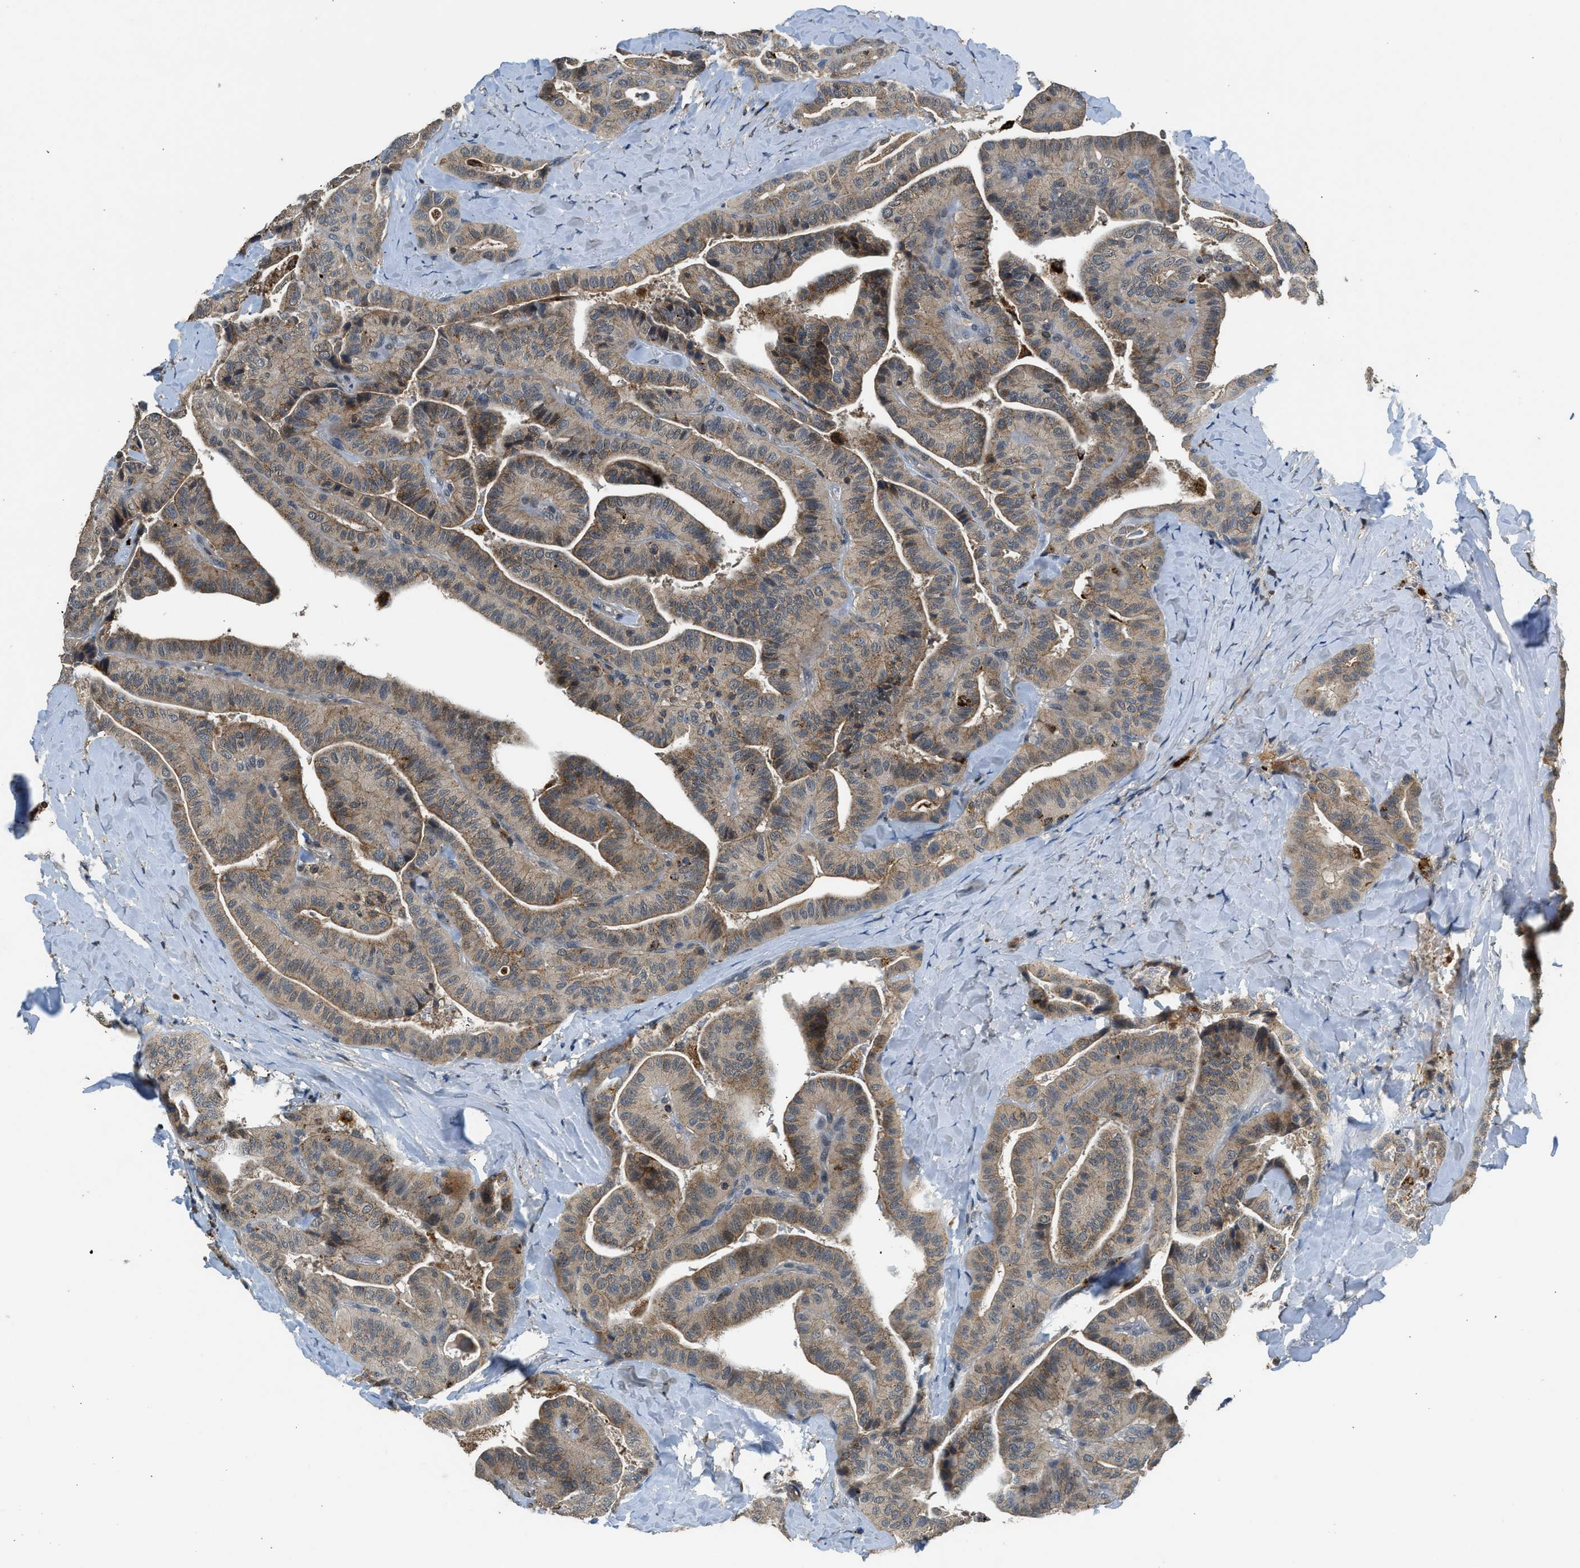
{"staining": {"intensity": "weak", "quantity": ">75%", "location": "cytoplasmic/membranous"}, "tissue": "thyroid cancer", "cell_type": "Tumor cells", "image_type": "cancer", "snomed": [{"axis": "morphology", "description": "Papillary adenocarcinoma, NOS"}, {"axis": "topography", "description": "Thyroid gland"}], "caption": "Thyroid cancer stained with a brown dye shows weak cytoplasmic/membranous positive expression in about >75% of tumor cells.", "gene": "SLC15A4", "patient": {"sex": "male", "age": 77}}